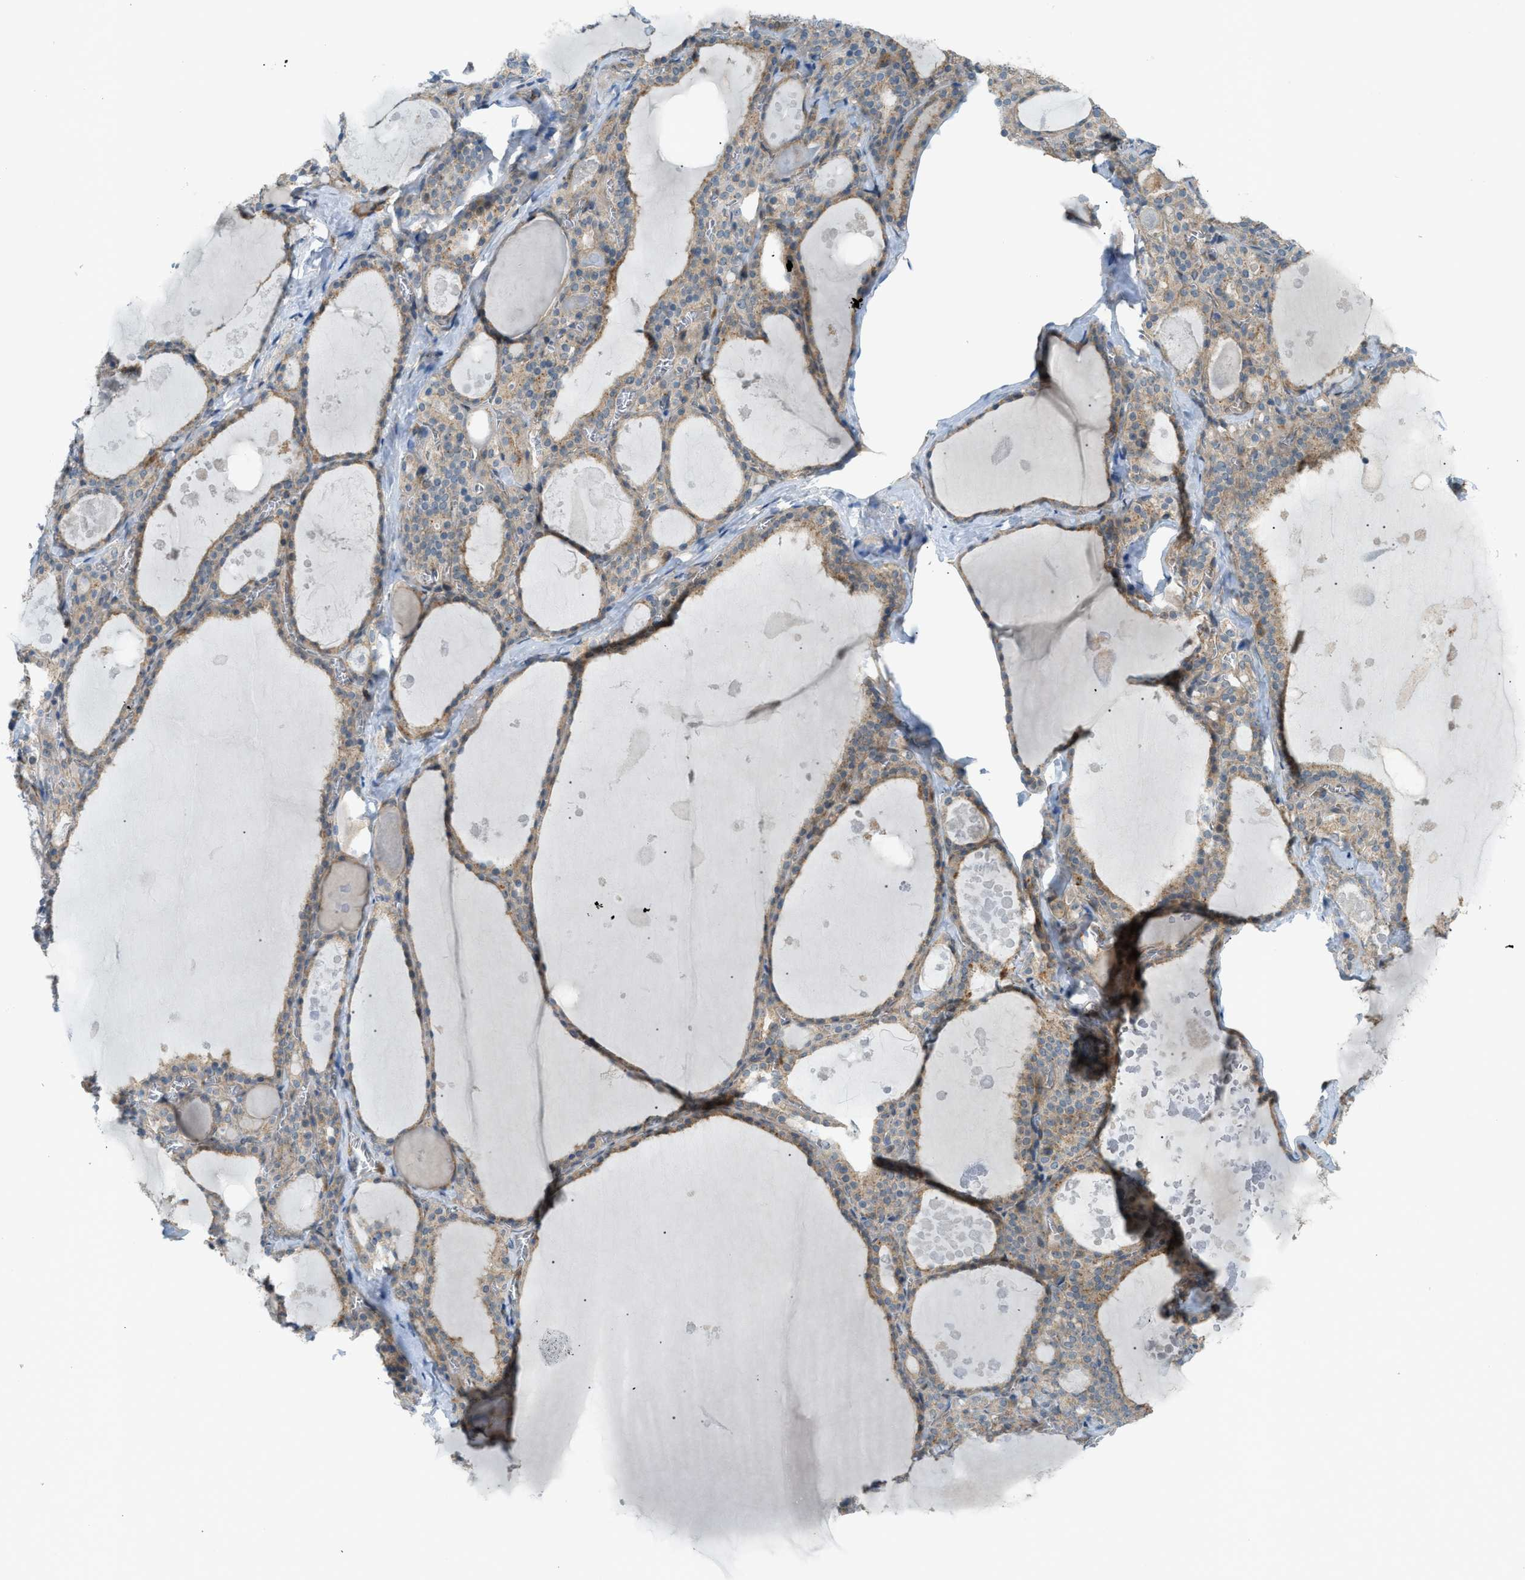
{"staining": {"intensity": "moderate", "quantity": ">75%", "location": "cytoplasmic/membranous"}, "tissue": "thyroid gland", "cell_type": "Glandular cells", "image_type": "normal", "snomed": [{"axis": "morphology", "description": "Normal tissue, NOS"}, {"axis": "topography", "description": "Thyroid gland"}], "caption": "A photomicrograph of human thyroid gland stained for a protein demonstrates moderate cytoplasmic/membranous brown staining in glandular cells.", "gene": "GRK6", "patient": {"sex": "male", "age": 56}}